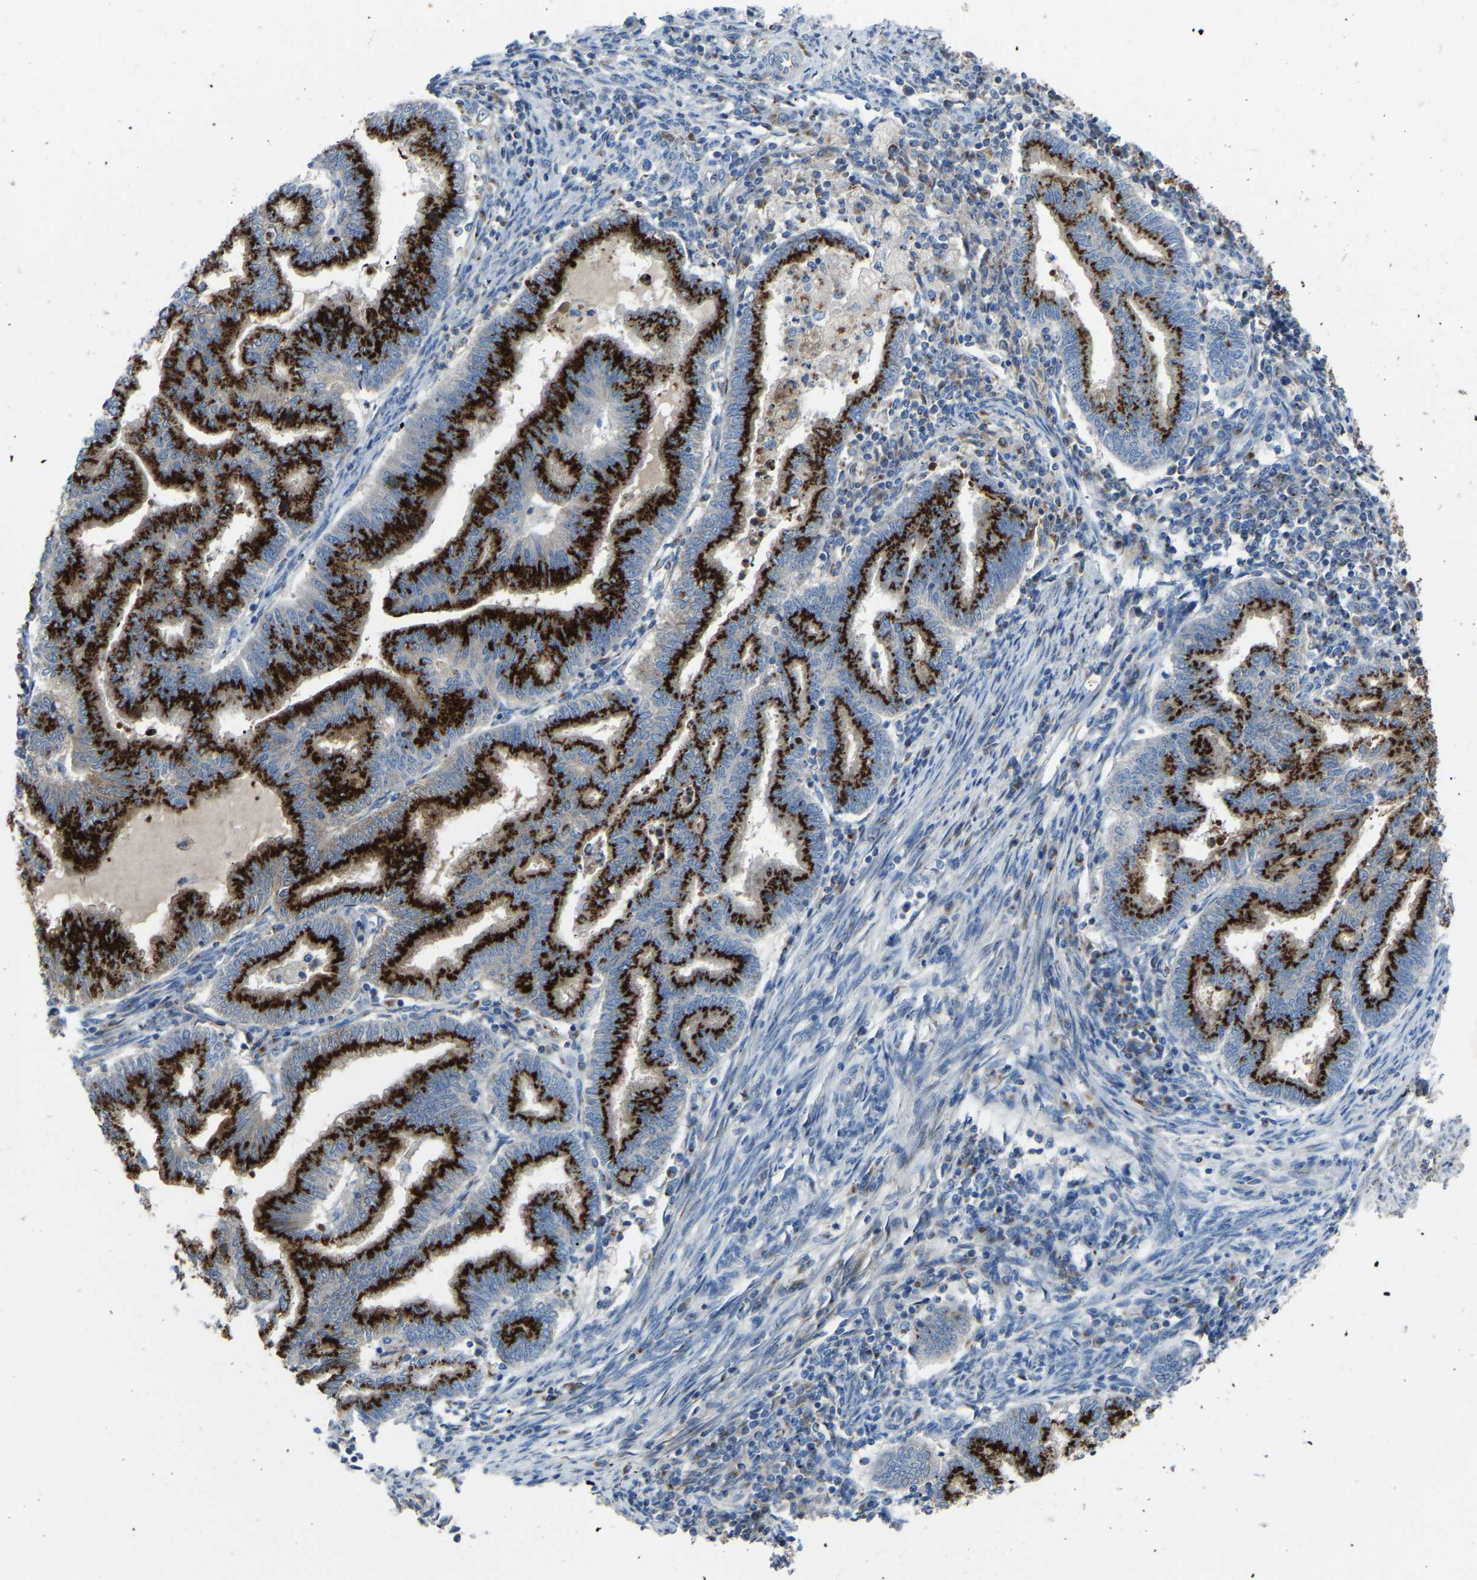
{"staining": {"intensity": "strong", "quantity": ">75%", "location": "cytoplasmic/membranous"}, "tissue": "endometrial cancer", "cell_type": "Tumor cells", "image_type": "cancer", "snomed": [{"axis": "morphology", "description": "Polyp, NOS"}, {"axis": "morphology", "description": "Adenocarcinoma, NOS"}, {"axis": "morphology", "description": "Adenoma, NOS"}, {"axis": "topography", "description": "Endometrium"}], "caption": "Endometrial cancer stained with DAB immunohistochemistry (IHC) demonstrates high levels of strong cytoplasmic/membranous expression in approximately >75% of tumor cells.", "gene": "CANT1", "patient": {"sex": "female", "age": 79}}